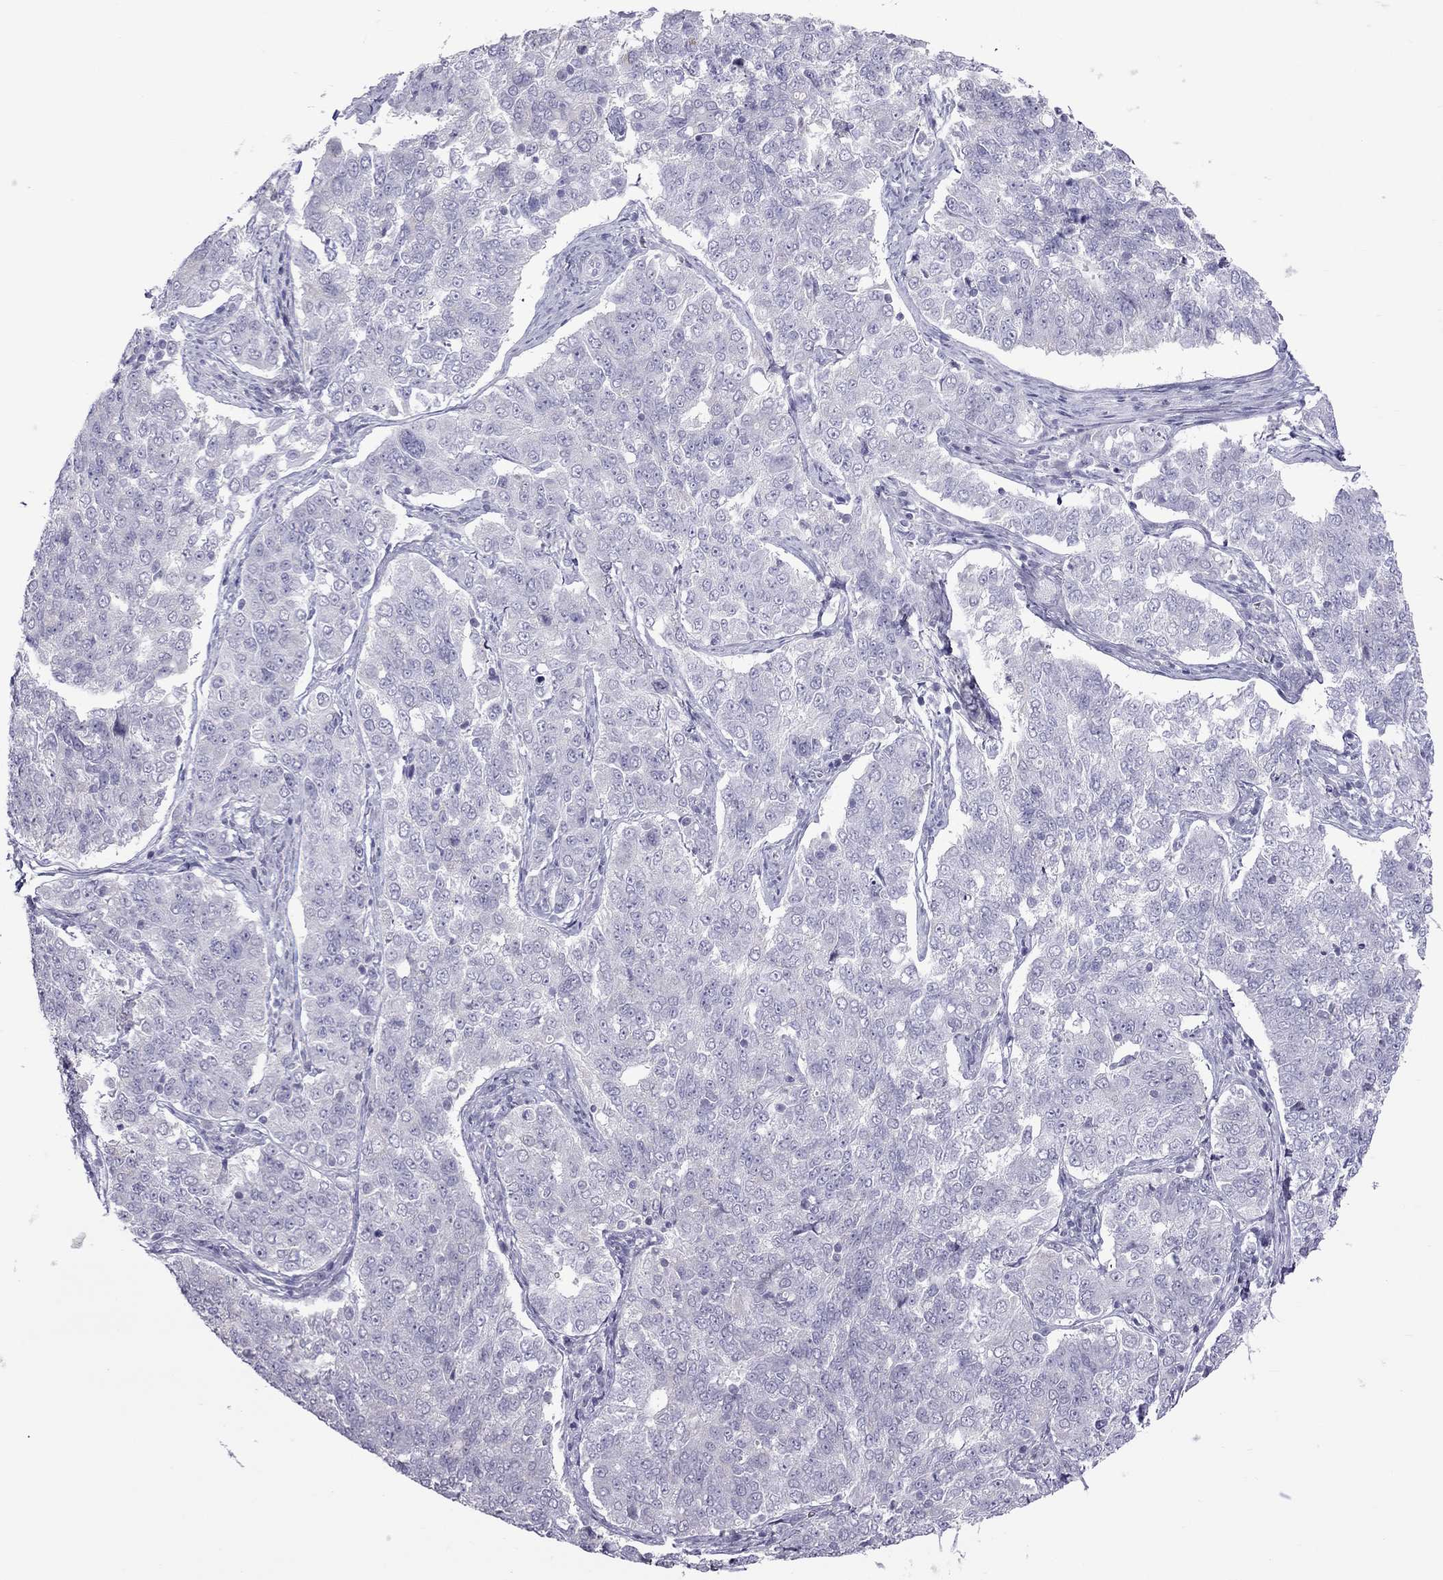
{"staining": {"intensity": "negative", "quantity": "none", "location": "none"}, "tissue": "endometrial cancer", "cell_type": "Tumor cells", "image_type": "cancer", "snomed": [{"axis": "morphology", "description": "Adenocarcinoma, NOS"}, {"axis": "topography", "description": "Endometrium"}], "caption": "High magnification brightfield microscopy of endometrial cancer stained with DAB (3,3'-diaminobenzidine) (brown) and counterstained with hematoxylin (blue): tumor cells show no significant expression.", "gene": "TEX14", "patient": {"sex": "female", "age": 43}}